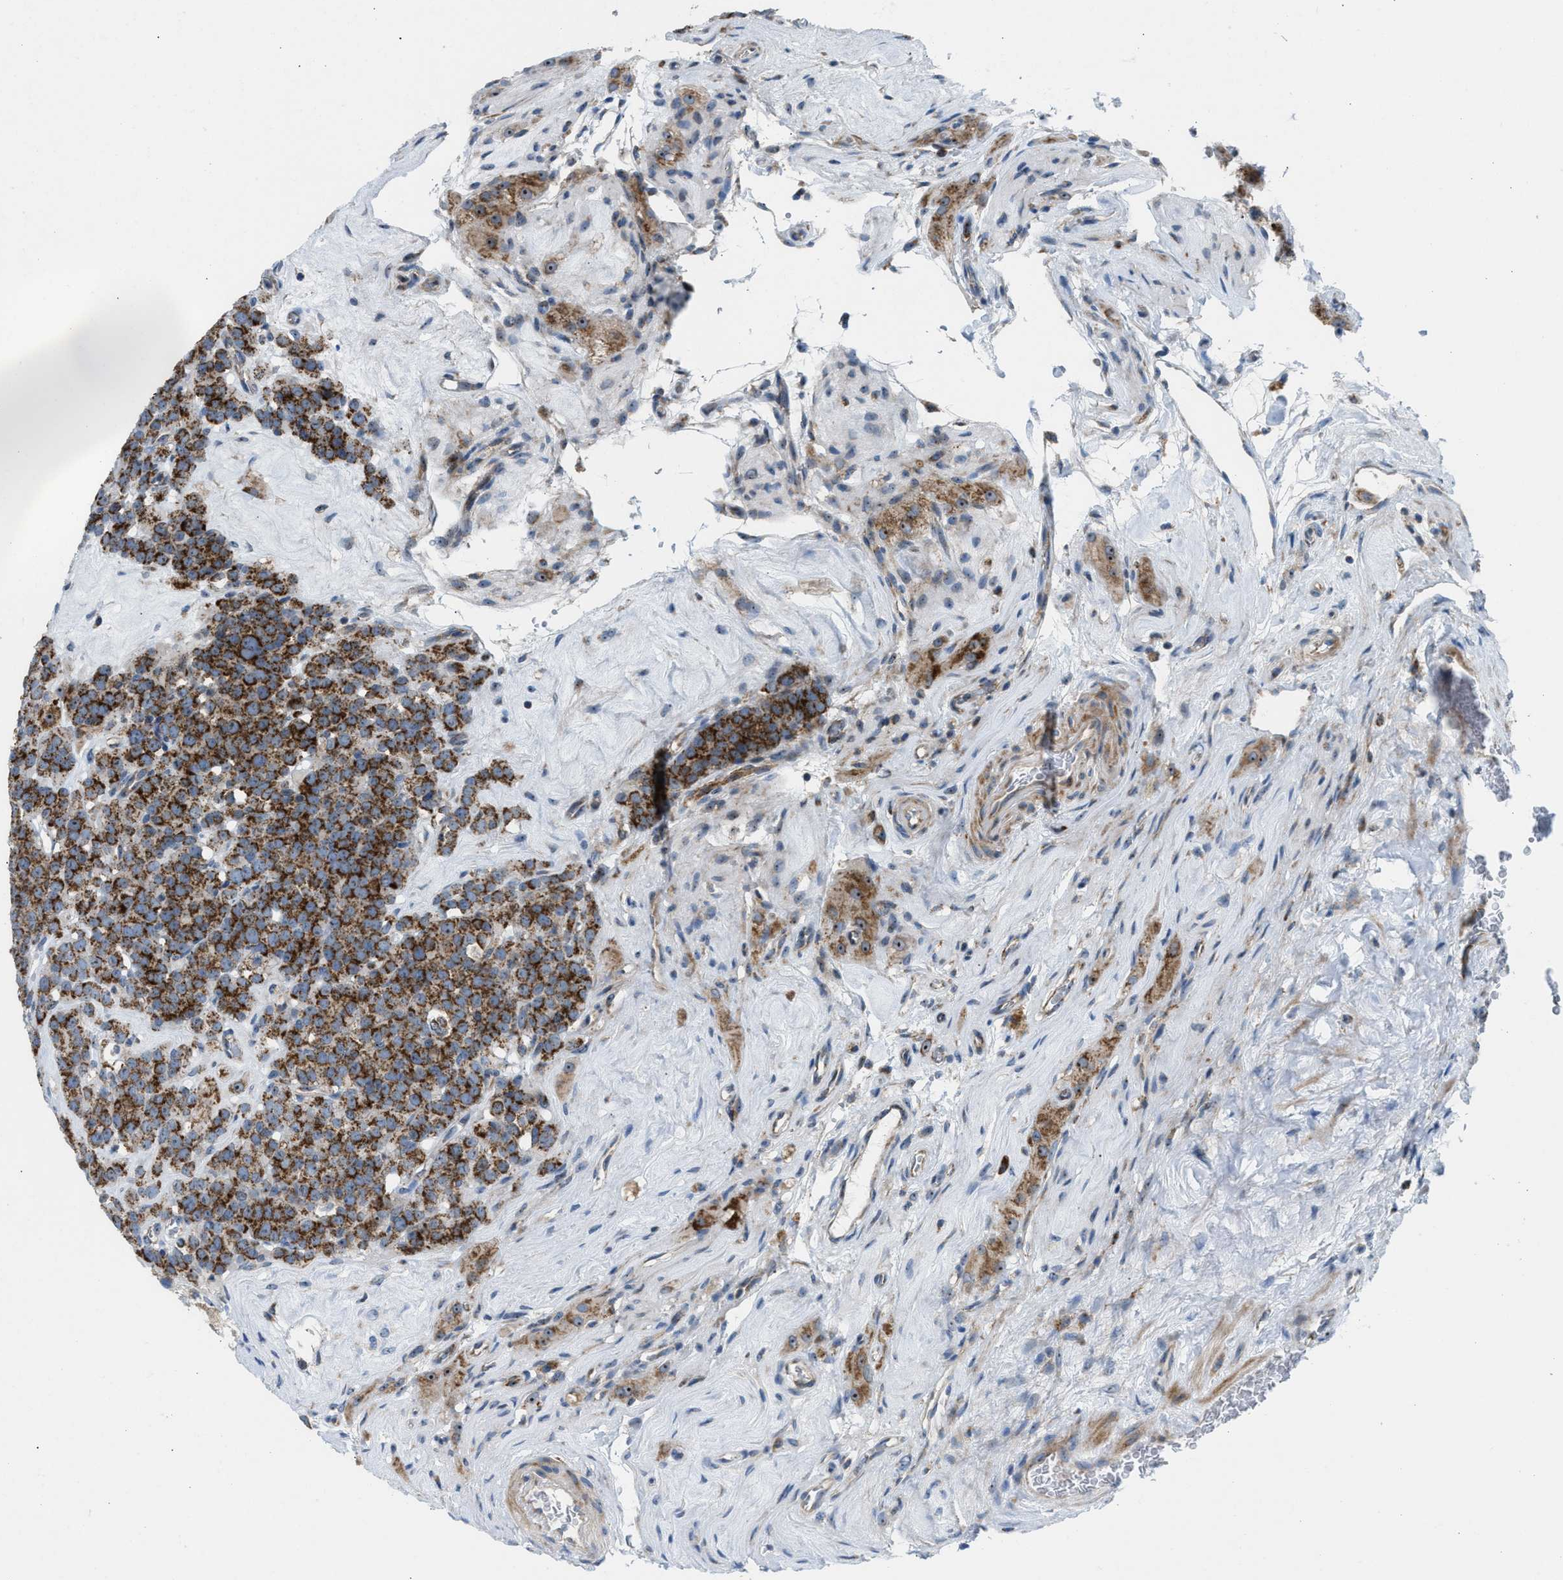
{"staining": {"intensity": "strong", "quantity": ">75%", "location": "cytoplasmic/membranous,nuclear"}, "tissue": "testis cancer", "cell_type": "Tumor cells", "image_type": "cancer", "snomed": [{"axis": "morphology", "description": "Seminoma, NOS"}, {"axis": "topography", "description": "Testis"}], "caption": "Seminoma (testis) tissue displays strong cytoplasmic/membranous and nuclear staining in about >75% of tumor cells, visualized by immunohistochemistry.", "gene": "TPH1", "patient": {"sex": "male", "age": 71}}